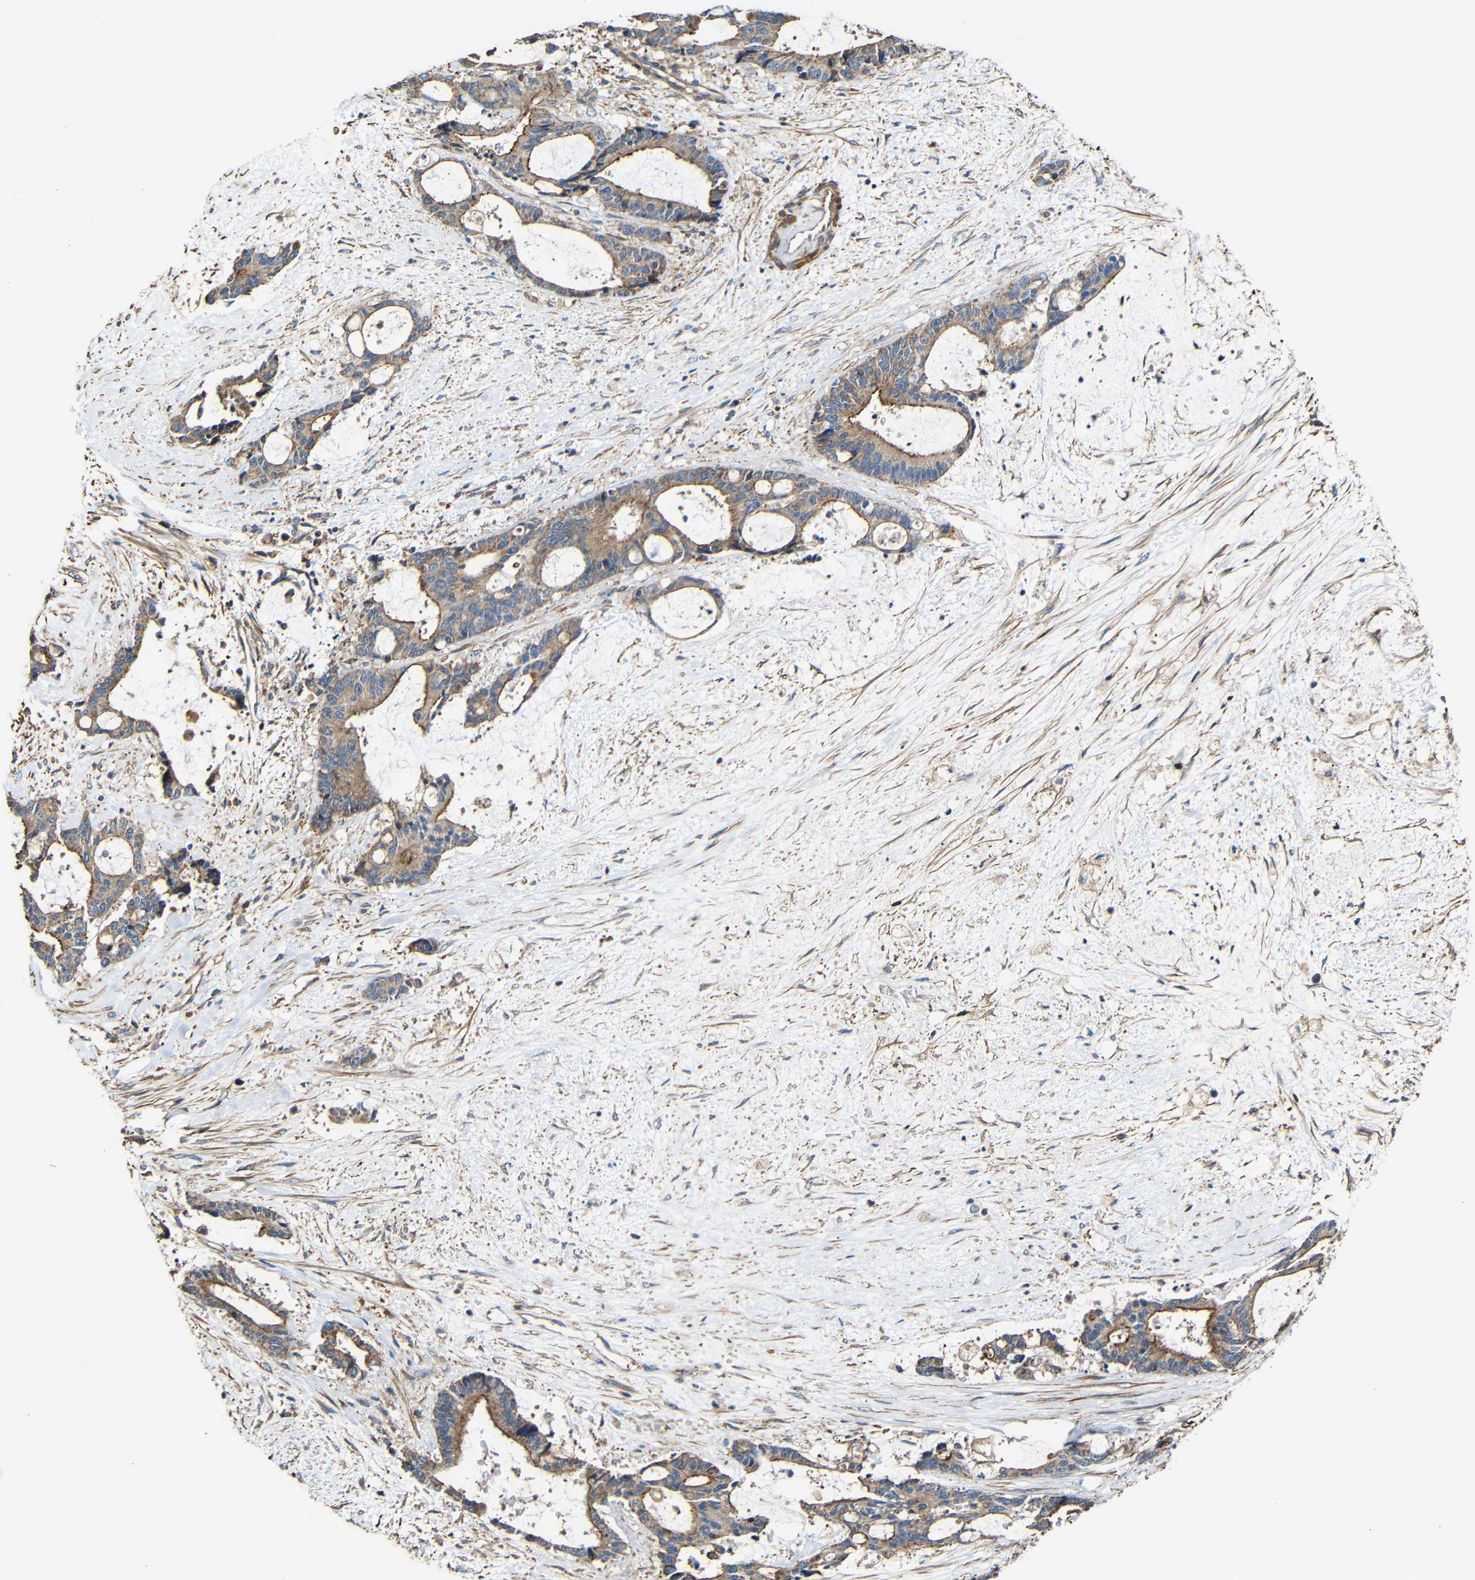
{"staining": {"intensity": "moderate", "quantity": ">75%", "location": "cytoplasmic/membranous"}, "tissue": "liver cancer", "cell_type": "Tumor cells", "image_type": "cancer", "snomed": [{"axis": "morphology", "description": "Normal tissue, NOS"}, {"axis": "morphology", "description": "Cholangiocarcinoma"}, {"axis": "topography", "description": "Liver"}, {"axis": "topography", "description": "Peripheral nerve tissue"}], "caption": "IHC image of neoplastic tissue: human liver cancer (cholangiocarcinoma) stained using immunohistochemistry (IHC) reveals medium levels of moderate protein expression localized specifically in the cytoplasmic/membranous of tumor cells, appearing as a cytoplasmic/membranous brown color.", "gene": "RHOT2", "patient": {"sex": "female", "age": 73}}